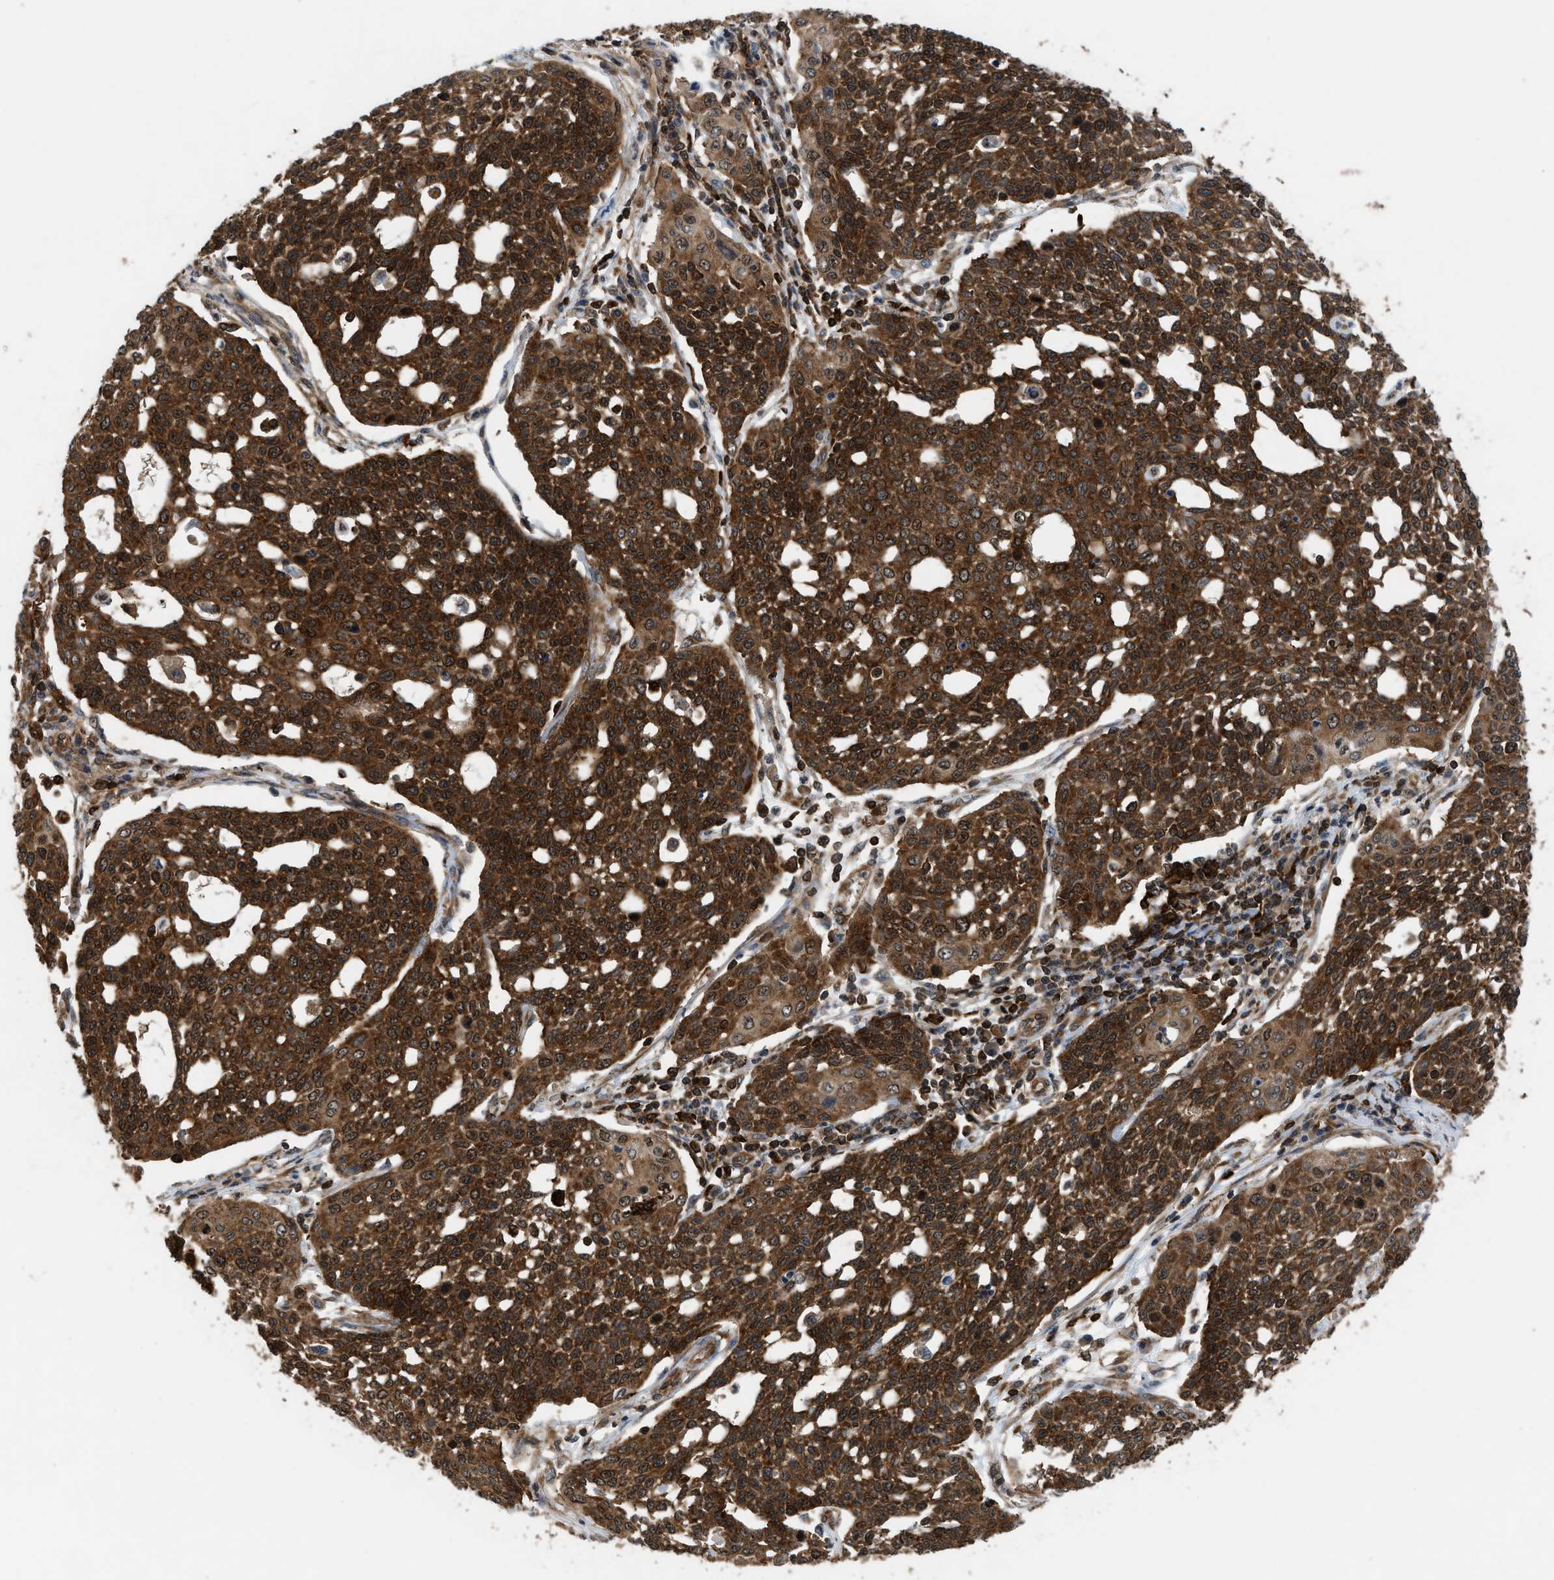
{"staining": {"intensity": "strong", "quantity": ">75%", "location": "cytoplasmic/membranous,nuclear"}, "tissue": "cervical cancer", "cell_type": "Tumor cells", "image_type": "cancer", "snomed": [{"axis": "morphology", "description": "Squamous cell carcinoma, NOS"}, {"axis": "topography", "description": "Cervix"}], "caption": "Strong cytoplasmic/membranous and nuclear positivity is appreciated in about >75% of tumor cells in squamous cell carcinoma (cervical).", "gene": "OXSR1", "patient": {"sex": "female", "age": 34}}